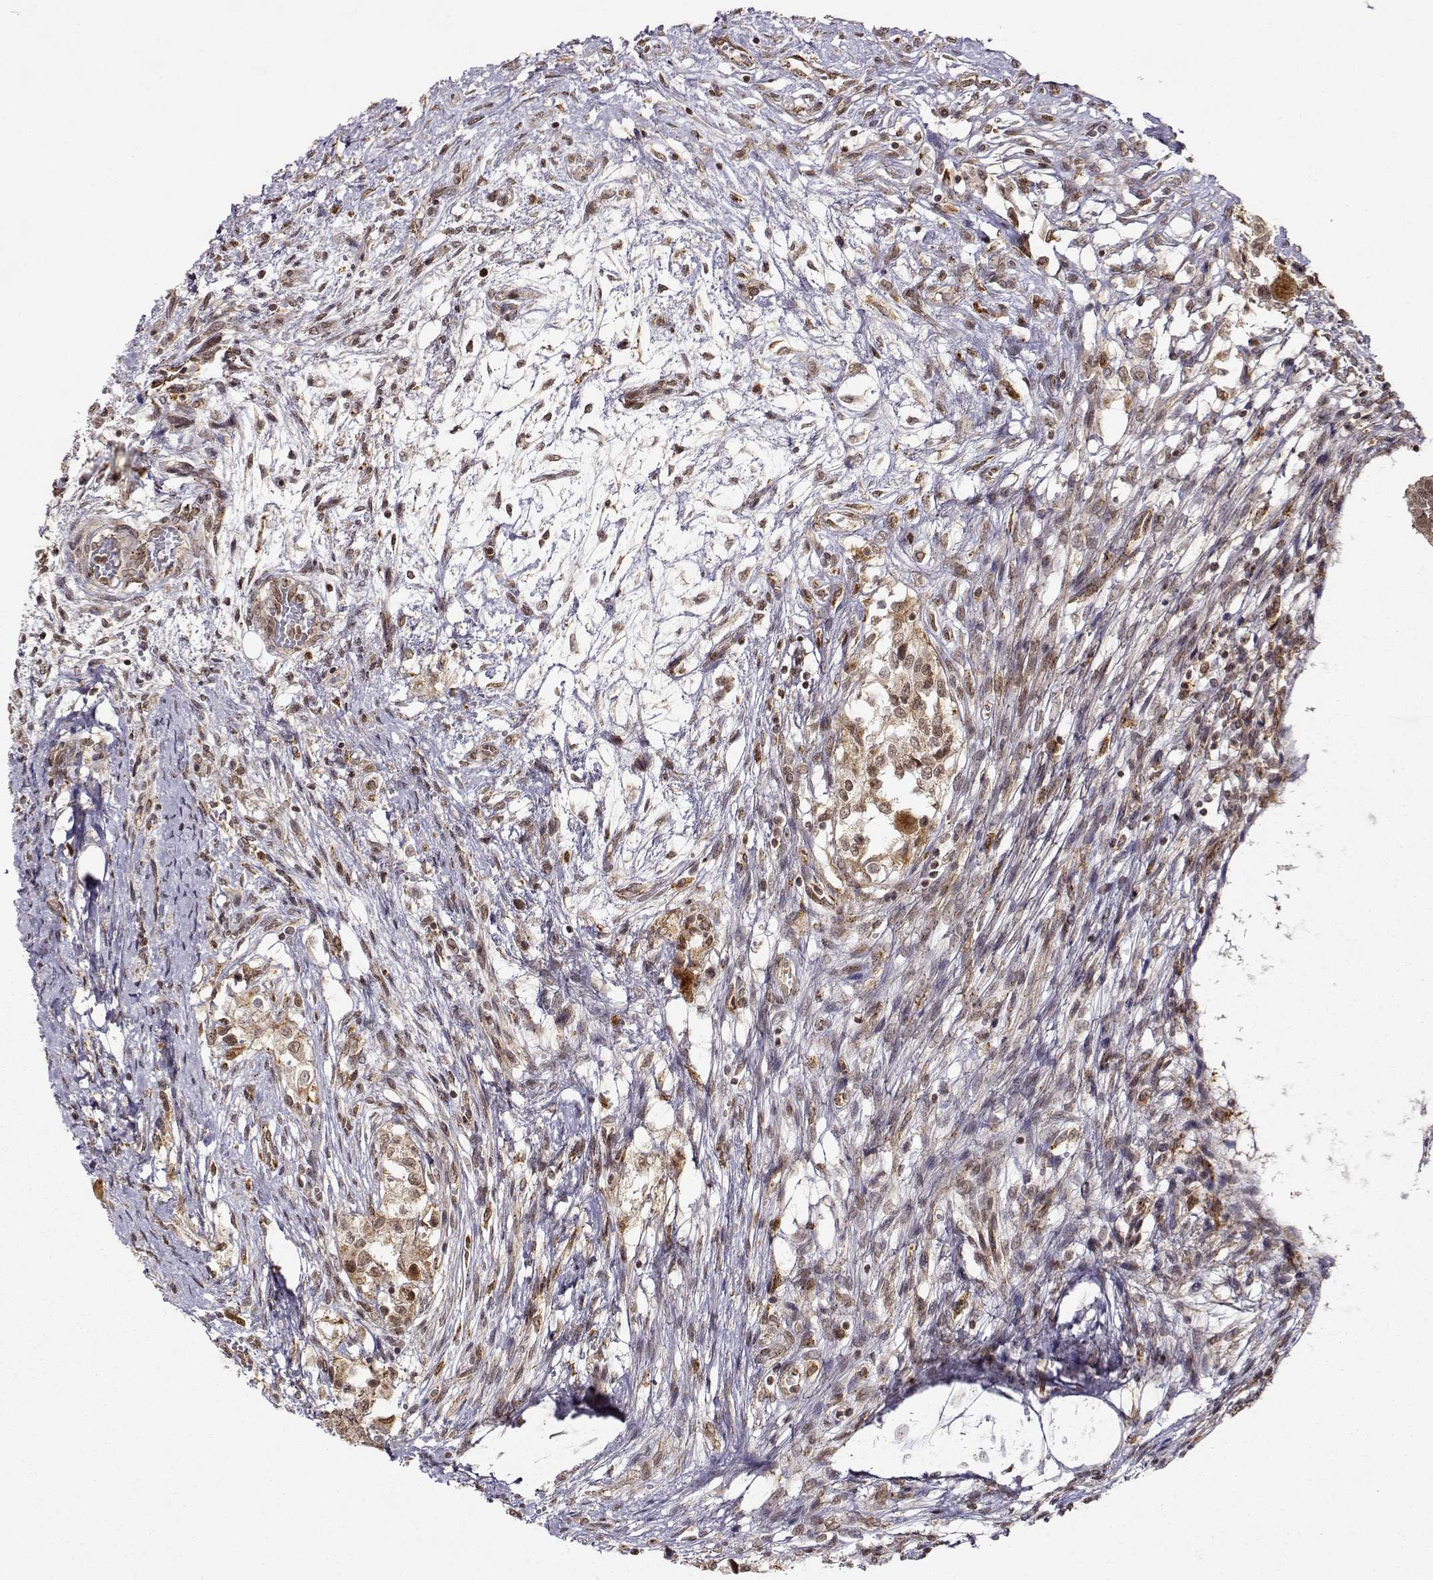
{"staining": {"intensity": "moderate", "quantity": ">75%", "location": "cytoplasmic/membranous,nuclear"}, "tissue": "testis cancer", "cell_type": "Tumor cells", "image_type": "cancer", "snomed": [{"axis": "morphology", "description": "Carcinoma, Embryonal, NOS"}, {"axis": "topography", "description": "Testis"}], "caption": "Tumor cells display medium levels of moderate cytoplasmic/membranous and nuclear staining in about >75% of cells in human testis cancer (embryonal carcinoma).", "gene": "RNF13", "patient": {"sex": "male", "age": 37}}